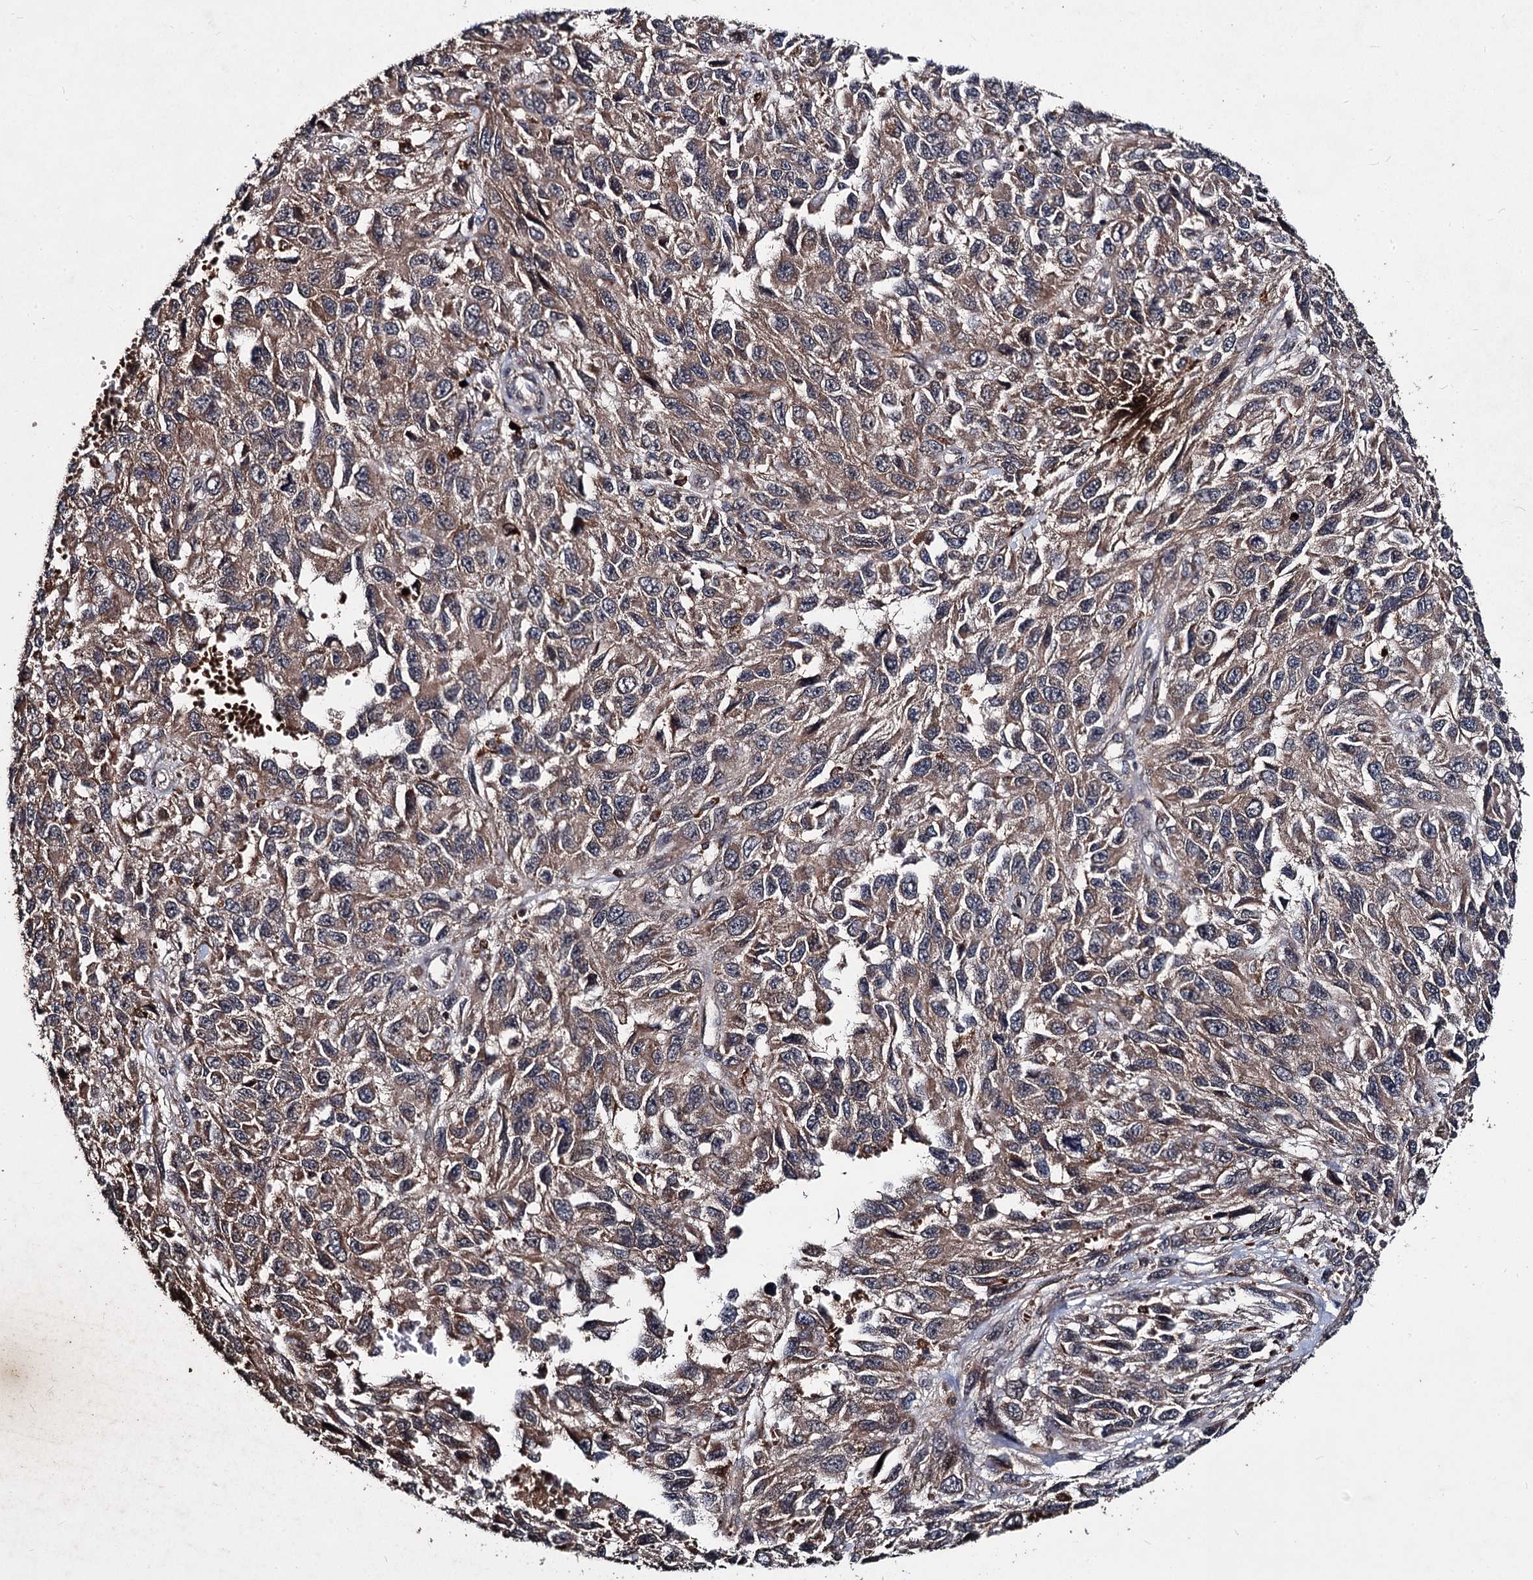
{"staining": {"intensity": "weak", "quantity": ">75%", "location": "cytoplasmic/membranous"}, "tissue": "melanoma", "cell_type": "Tumor cells", "image_type": "cancer", "snomed": [{"axis": "morphology", "description": "Normal tissue, NOS"}, {"axis": "morphology", "description": "Malignant melanoma, NOS"}, {"axis": "topography", "description": "Skin"}], "caption": "Human melanoma stained with a brown dye displays weak cytoplasmic/membranous positive positivity in approximately >75% of tumor cells.", "gene": "BCL2L2", "patient": {"sex": "female", "age": 96}}